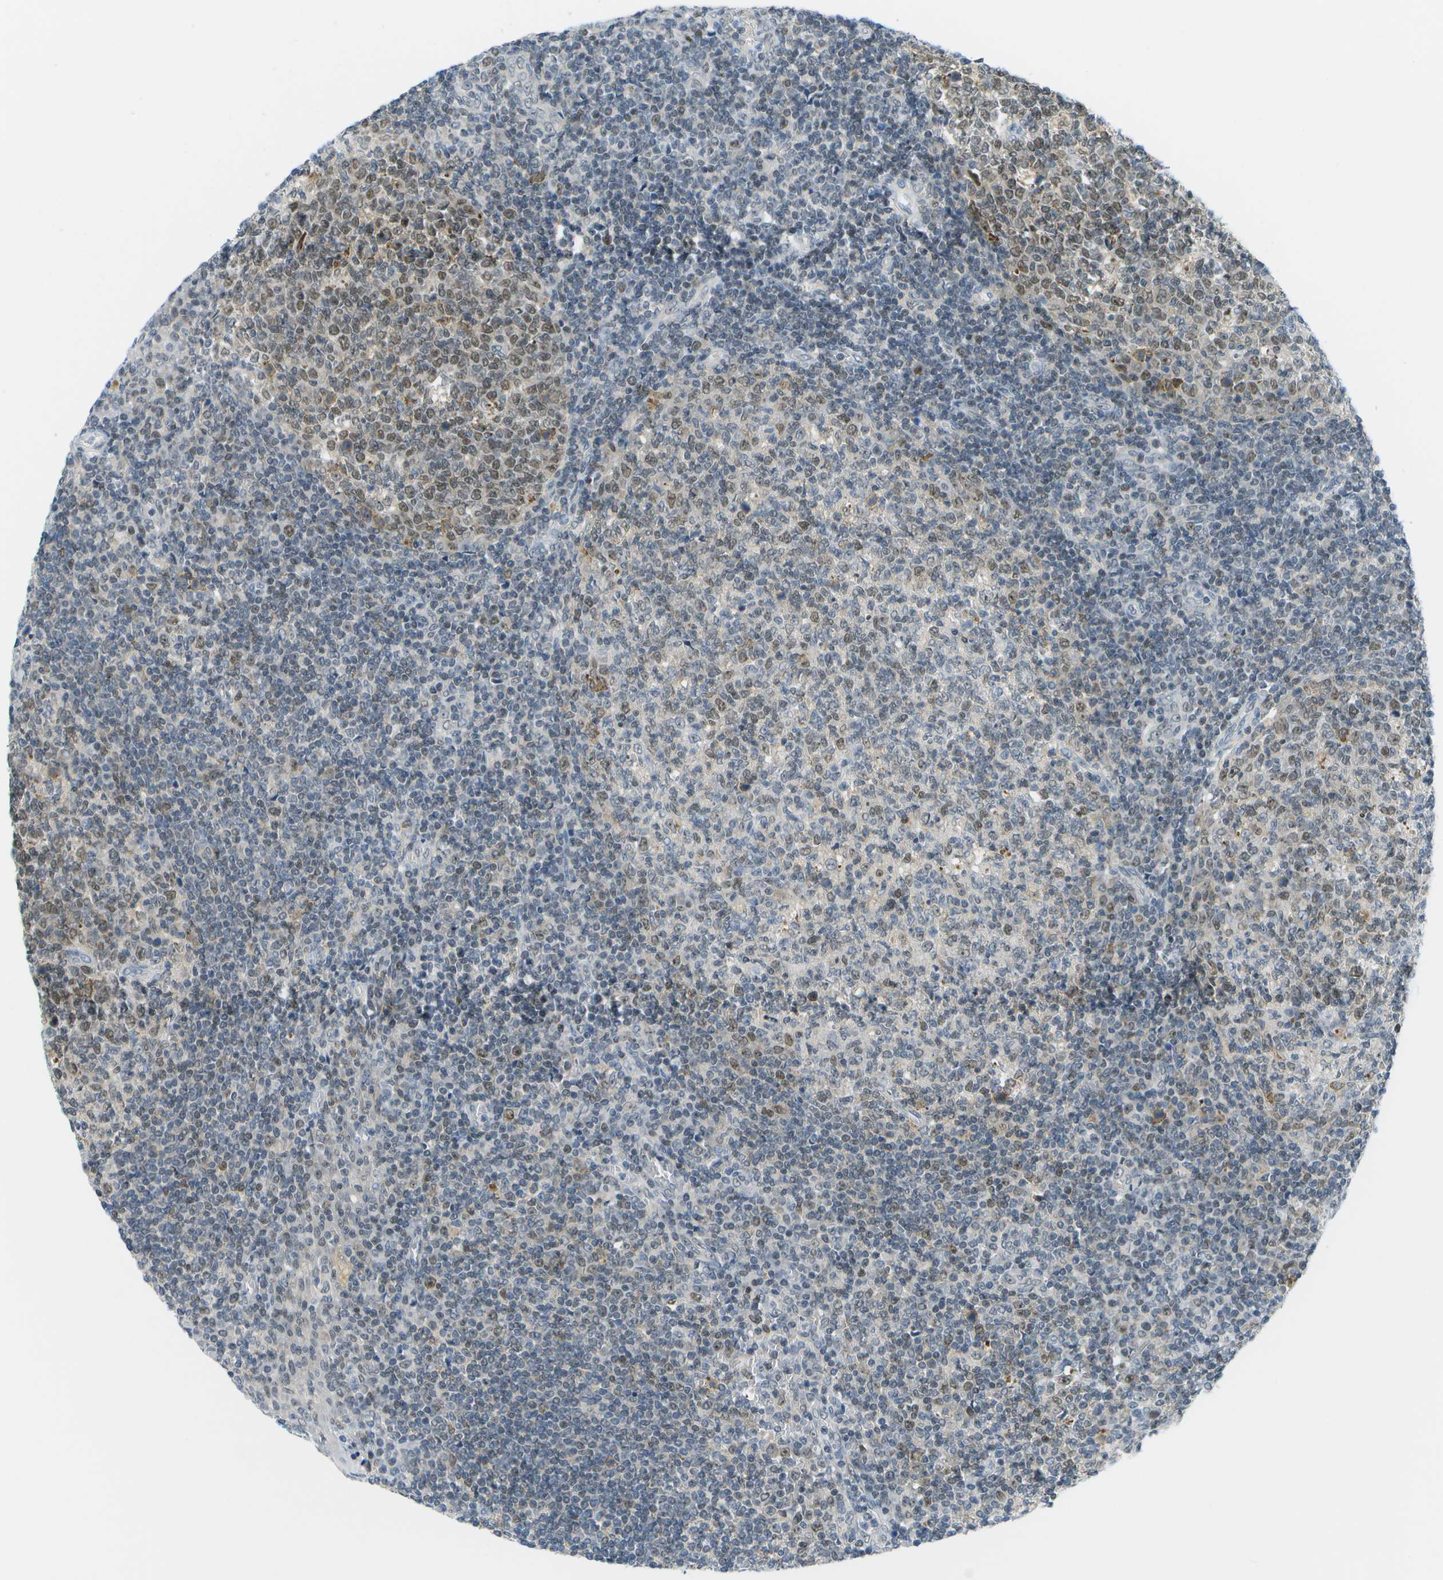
{"staining": {"intensity": "moderate", "quantity": "25%-75%", "location": "cytoplasmic/membranous,nuclear"}, "tissue": "tonsil", "cell_type": "Germinal center cells", "image_type": "normal", "snomed": [{"axis": "morphology", "description": "Normal tissue, NOS"}, {"axis": "topography", "description": "Tonsil"}], "caption": "Brown immunohistochemical staining in benign human tonsil exhibits moderate cytoplasmic/membranous,nuclear positivity in about 25%-75% of germinal center cells.", "gene": "PITHD1", "patient": {"sex": "female", "age": 19}}